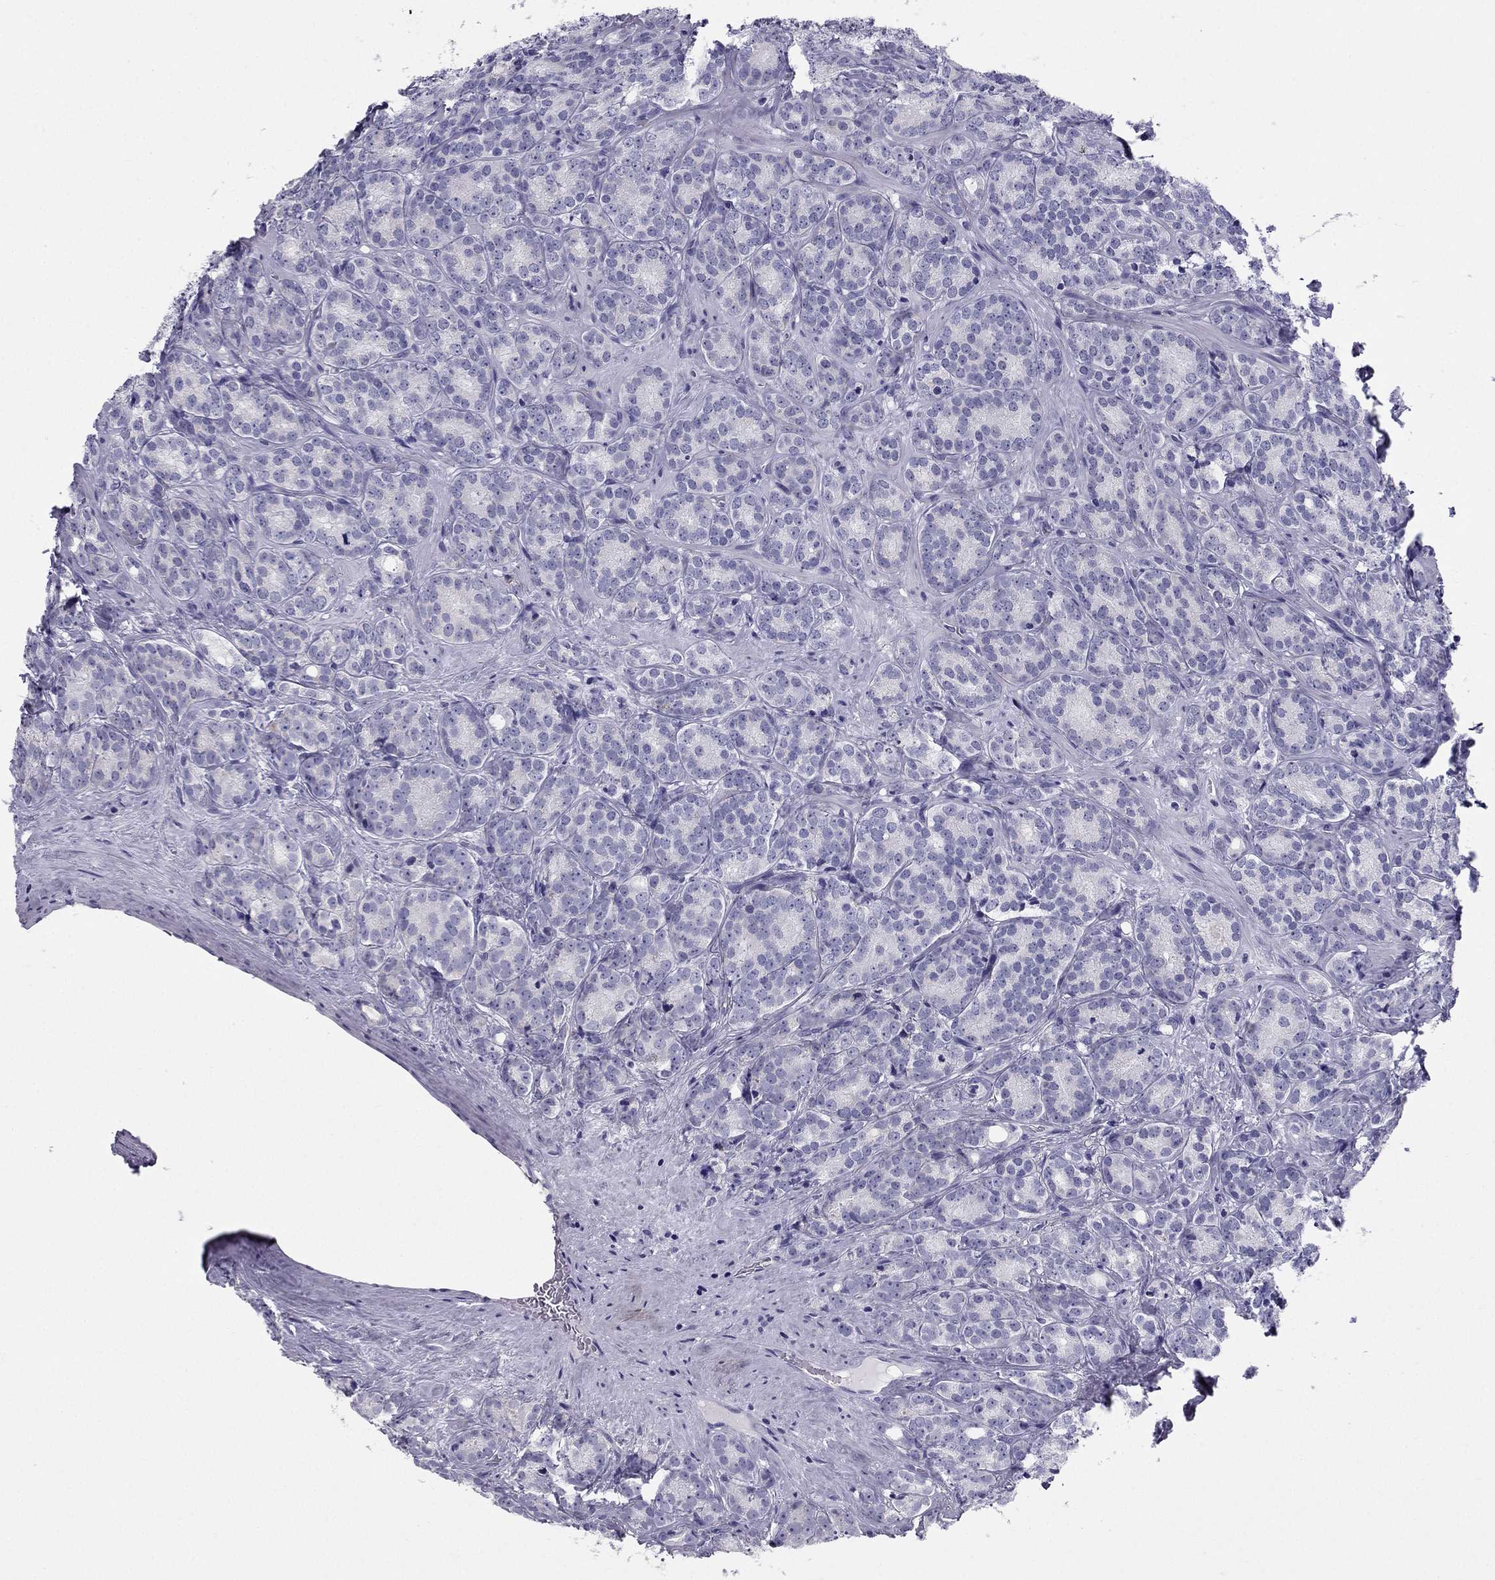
{"staining": {"intensity": "negative", "quantity": "none", "location": "none"}, "tissue": "prostate cancer", "cell_type": "Tumor cells", "image_type": "cancer", "snomed": [{"axis": "morphology", "description": "Adenocarcinoma, NOS"}, {"axis": "topography", "description": "Prostate"}], "caption": "Protein analysis of prostate cancer demonstrates no significant staining in tumor cells.", "gene": "TRPM3", "patient": {"sex": "male", "age": 71}}